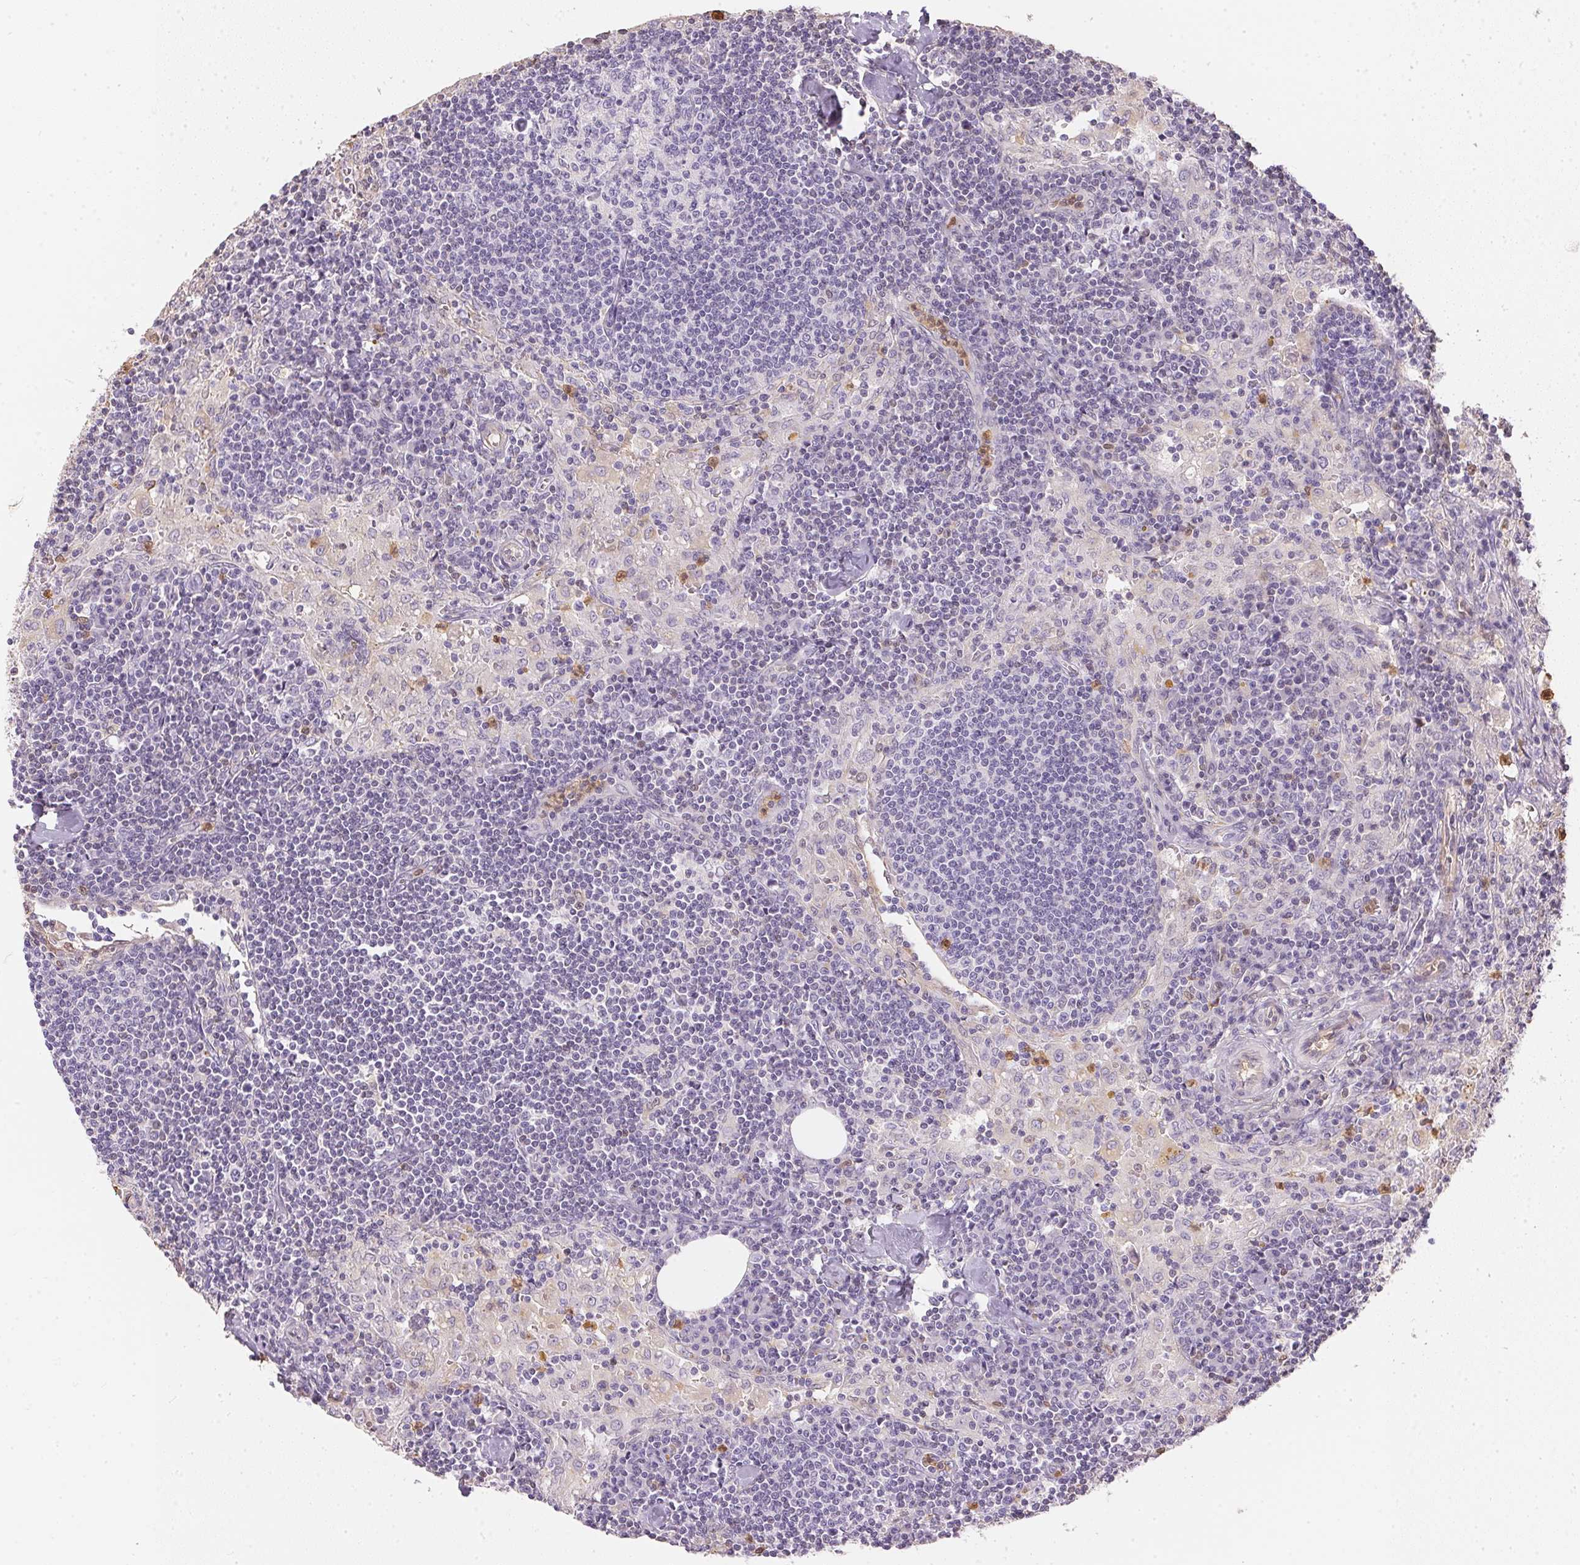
{"staining": {"intensity": "negative", "quantity": "none", "location": "none"}, "tissue": "lymph node", "cell_type": "Germinal center cells", "image_type": "normal", "snomed": [{"axis": "morphology", "description": "Normal tissue, NOS"}, {"axis": "topography", "description": "Lymph node"}], "caption": "The micrograph reveals no staining of germinal center cells in unremarkable lymph node. (Stains: DAB (3,3'-diaminobenzidine) immunohistochemistry (IHC) with hematoxylin counter stain, Microscopy: brightfield microscopy at high magnification).", "gene": "S100A3", "patient": {"sex": "male", "age": 55}}